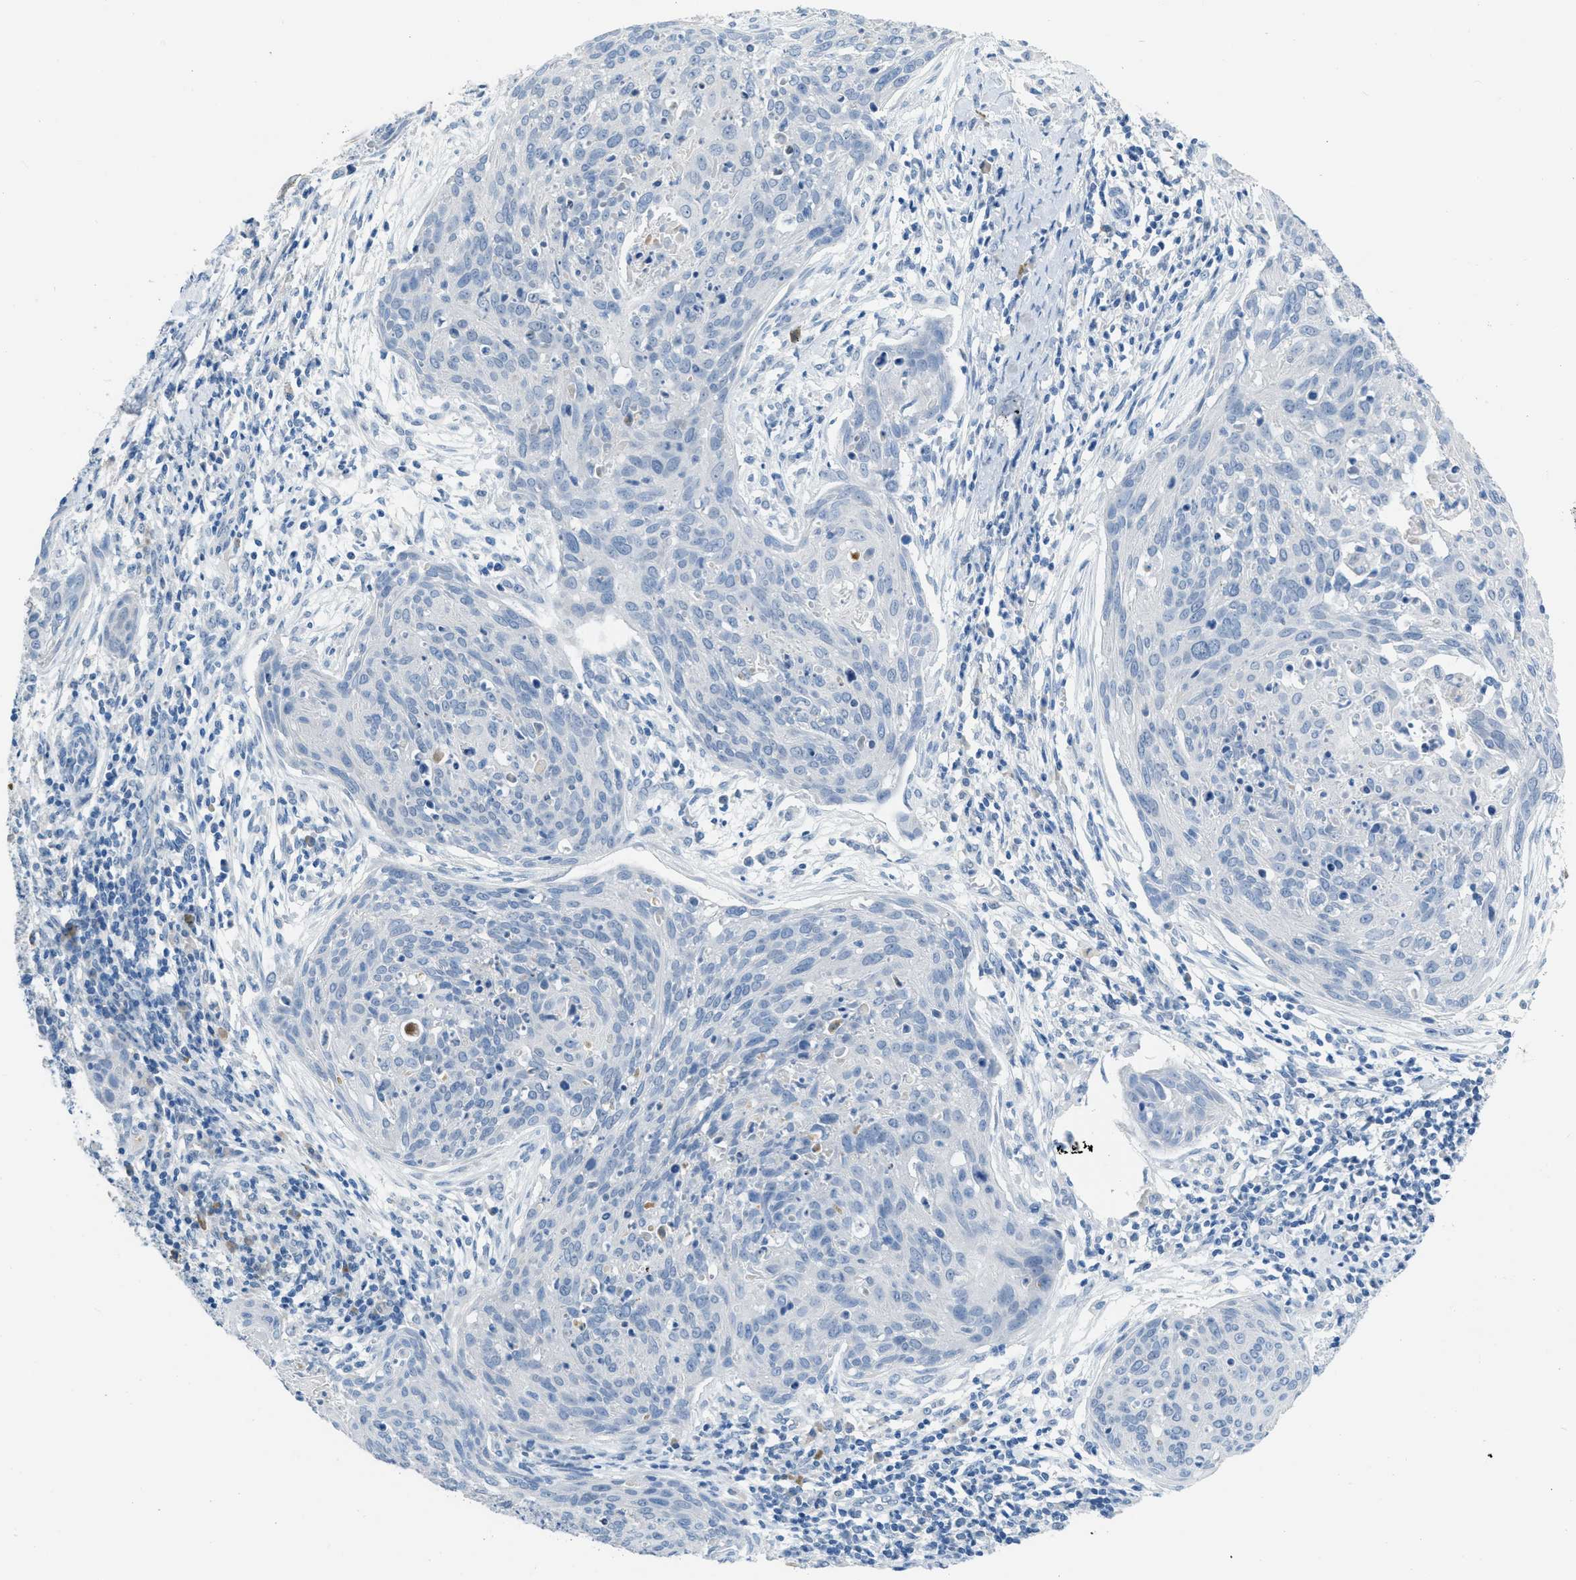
{"staining": {"intensity": "negative", "quantity": "none", "location": "none"}, "tissue": "cervical cancer", "cell_type": "Tumor cells", "image_type": "cancer", "snomed": [{"axis": "morphology", "description": "Squamous cell carcinoma, NOS"}, {"axis": "topography", "description": "Cervix"}], "caption": "Human cervical cancer (squamous cell carcinoma) stained for a protein using immunohistochemistry (IHC) displays no positivity in tumor cells.", "gene": "HSF2", "patient": {"sex": "female", "age": 38}}